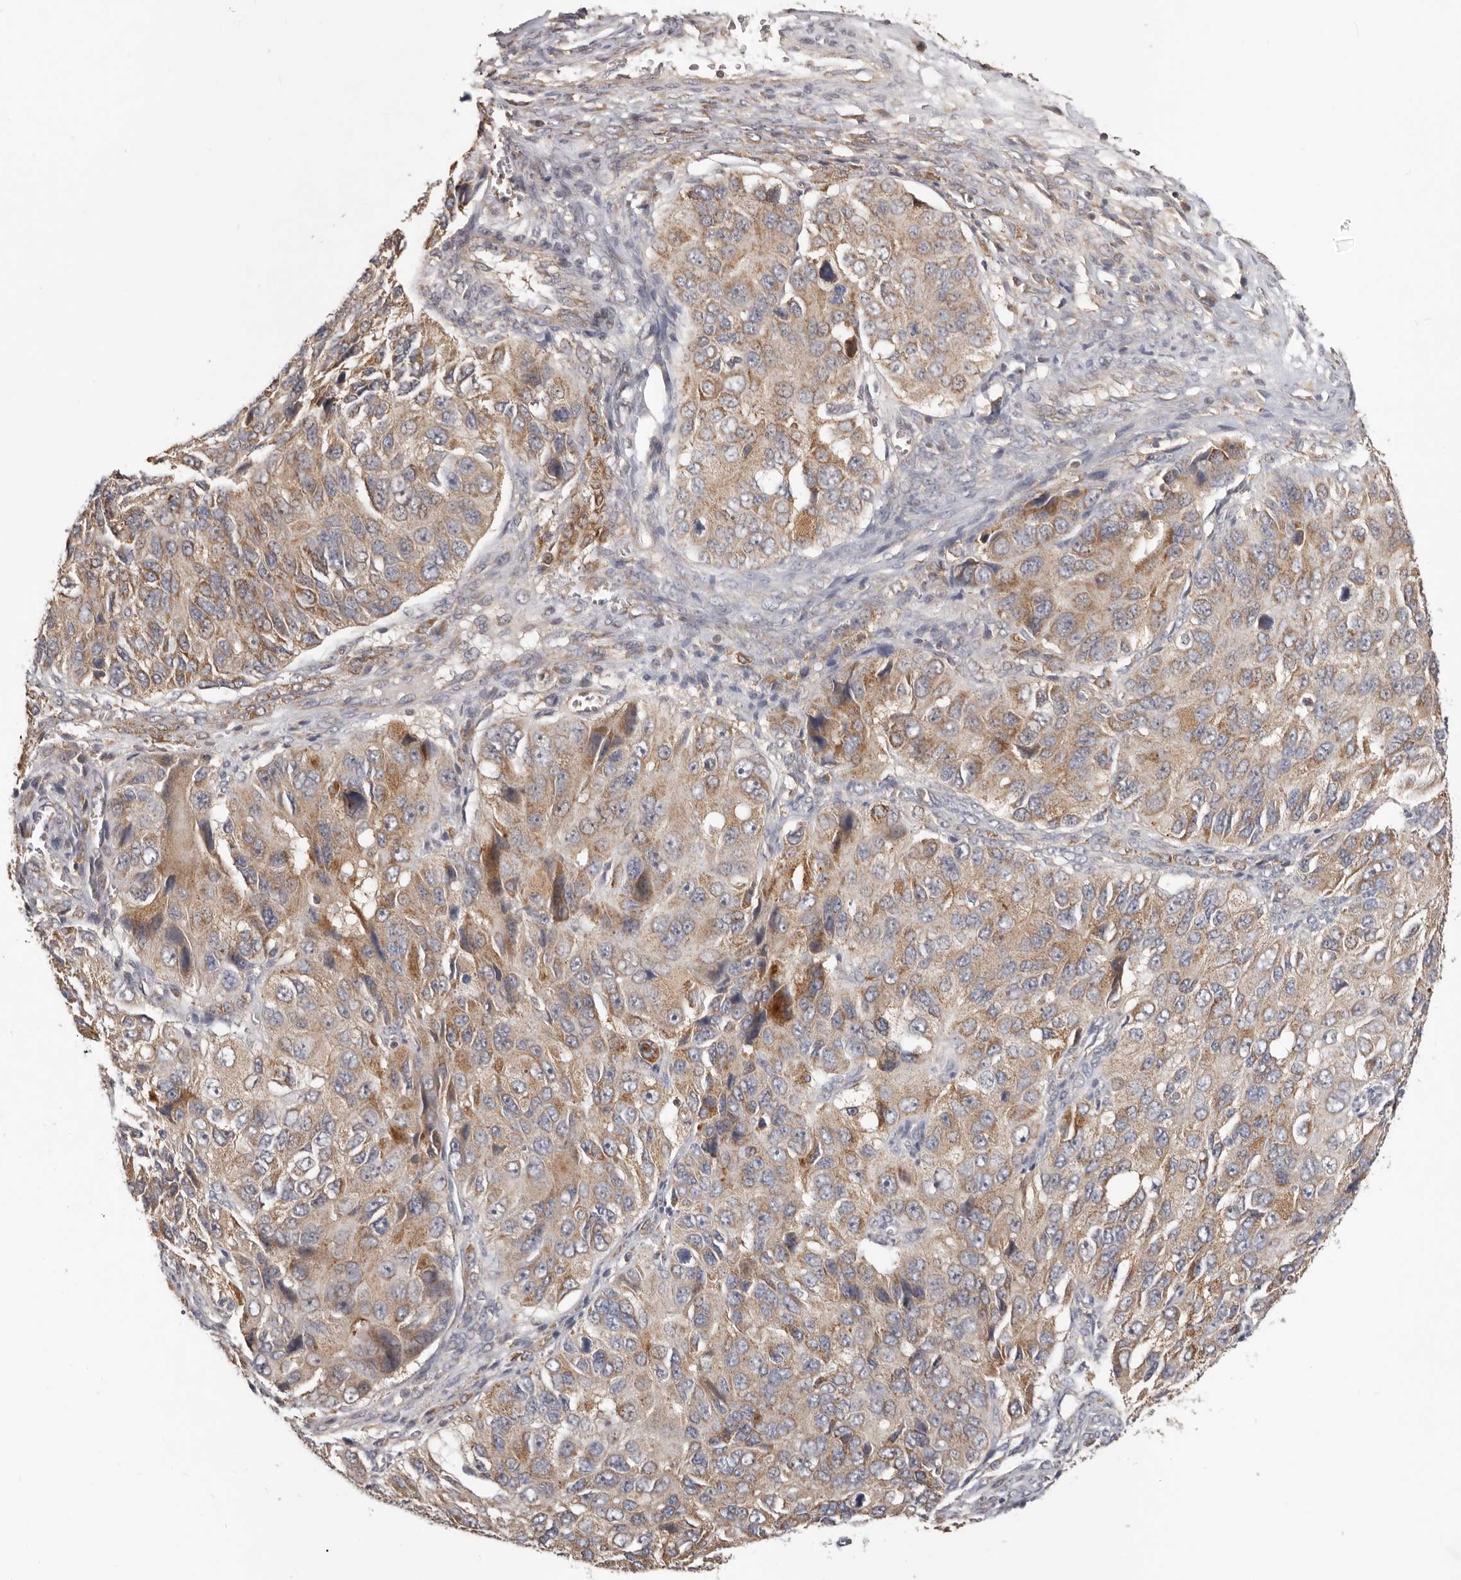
{"staining": {"intensity": "moderate", "quantity": ">75%", "location": "cytoplasmic/membranous"}, "tissue": "ovarian cancer", "cell_type": "Tumor cells", "image_type": "cancer", "snomed": [{"axis": "morphology", "description": "Carcinoma, endometroid"}, {"axis": "topography", "description": "Ovary"}], "caption": "Immunohistochemistry (IHC) staining of ovarian cancer (endometroid carcinoma), which shows medium levels of moderate cytoplasmic/membranous positivity in about >75% of tumor cells indicating moderate cytoplasmic/membranous protein staining. The staining was performed using DAB (brown) for protein detection and nuclei were counterstained in hematoxylin (blue).", "gene": "LRP6", "patient": {"sex": "female", "age": 51}}